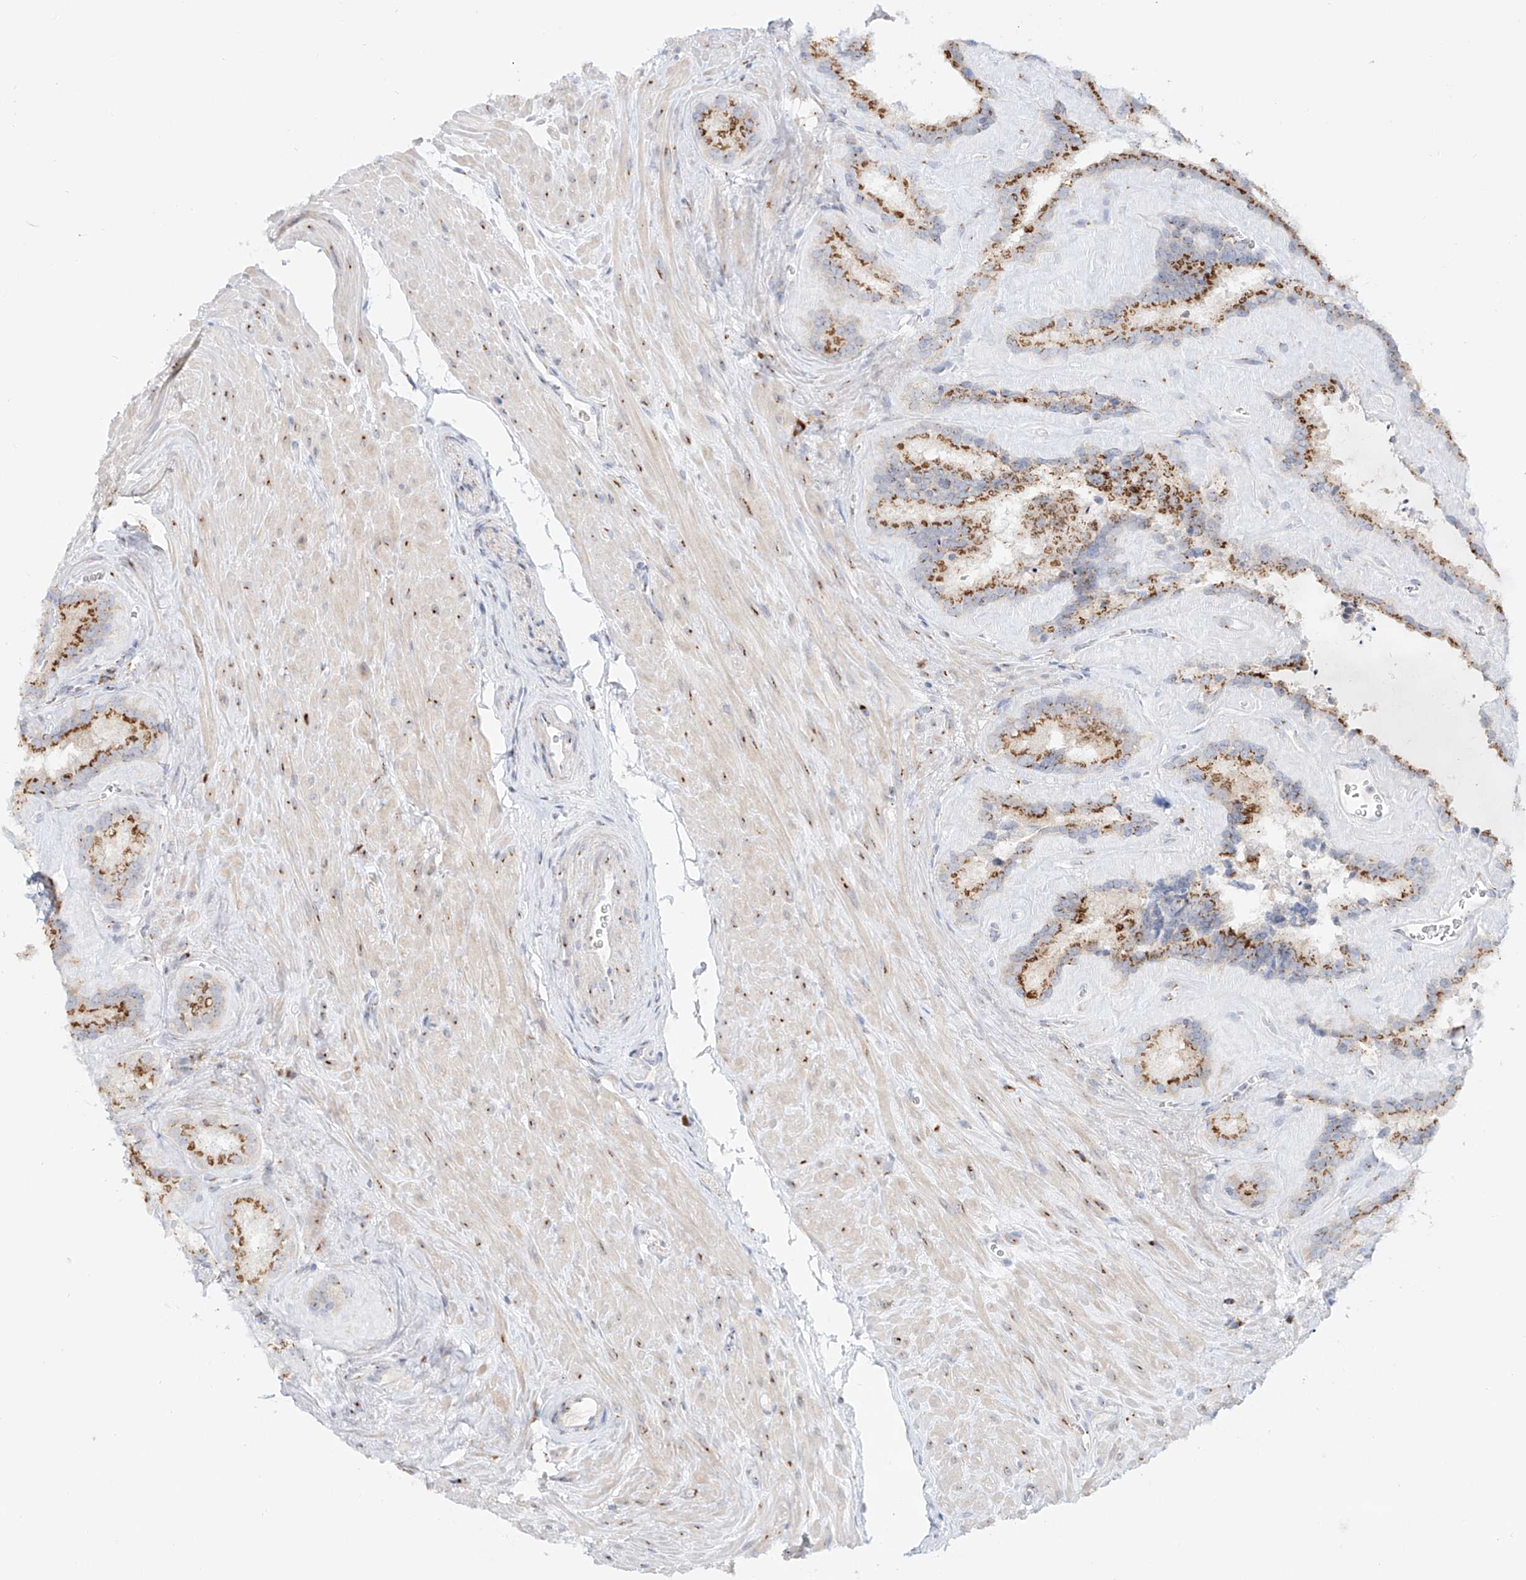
{"staining": {"intensity": "moderate", "quantity": ">75%", "location": "cytoplasmic/membranous"}, "tissue": "seminal vesicle", "cell_type": "Glandular cells", "image_type": "normal", "snomed": [{"axis": "morphology", "description": "Normal tissue, NOS"}, {"axis": "topography", "description": "Prostate"}, {"axis": "topography", "description": "Seminal veicle"}], "caption": "IHC photomicrograph of unremarkable human seminal vesicle stained for a protein (brown), which shows medium levels of moderate cytoplasmic/membranous expression in about >75% of glandular cells.", "gene": "BSDC1", "patient": {"sex": "male", "age": 59}}